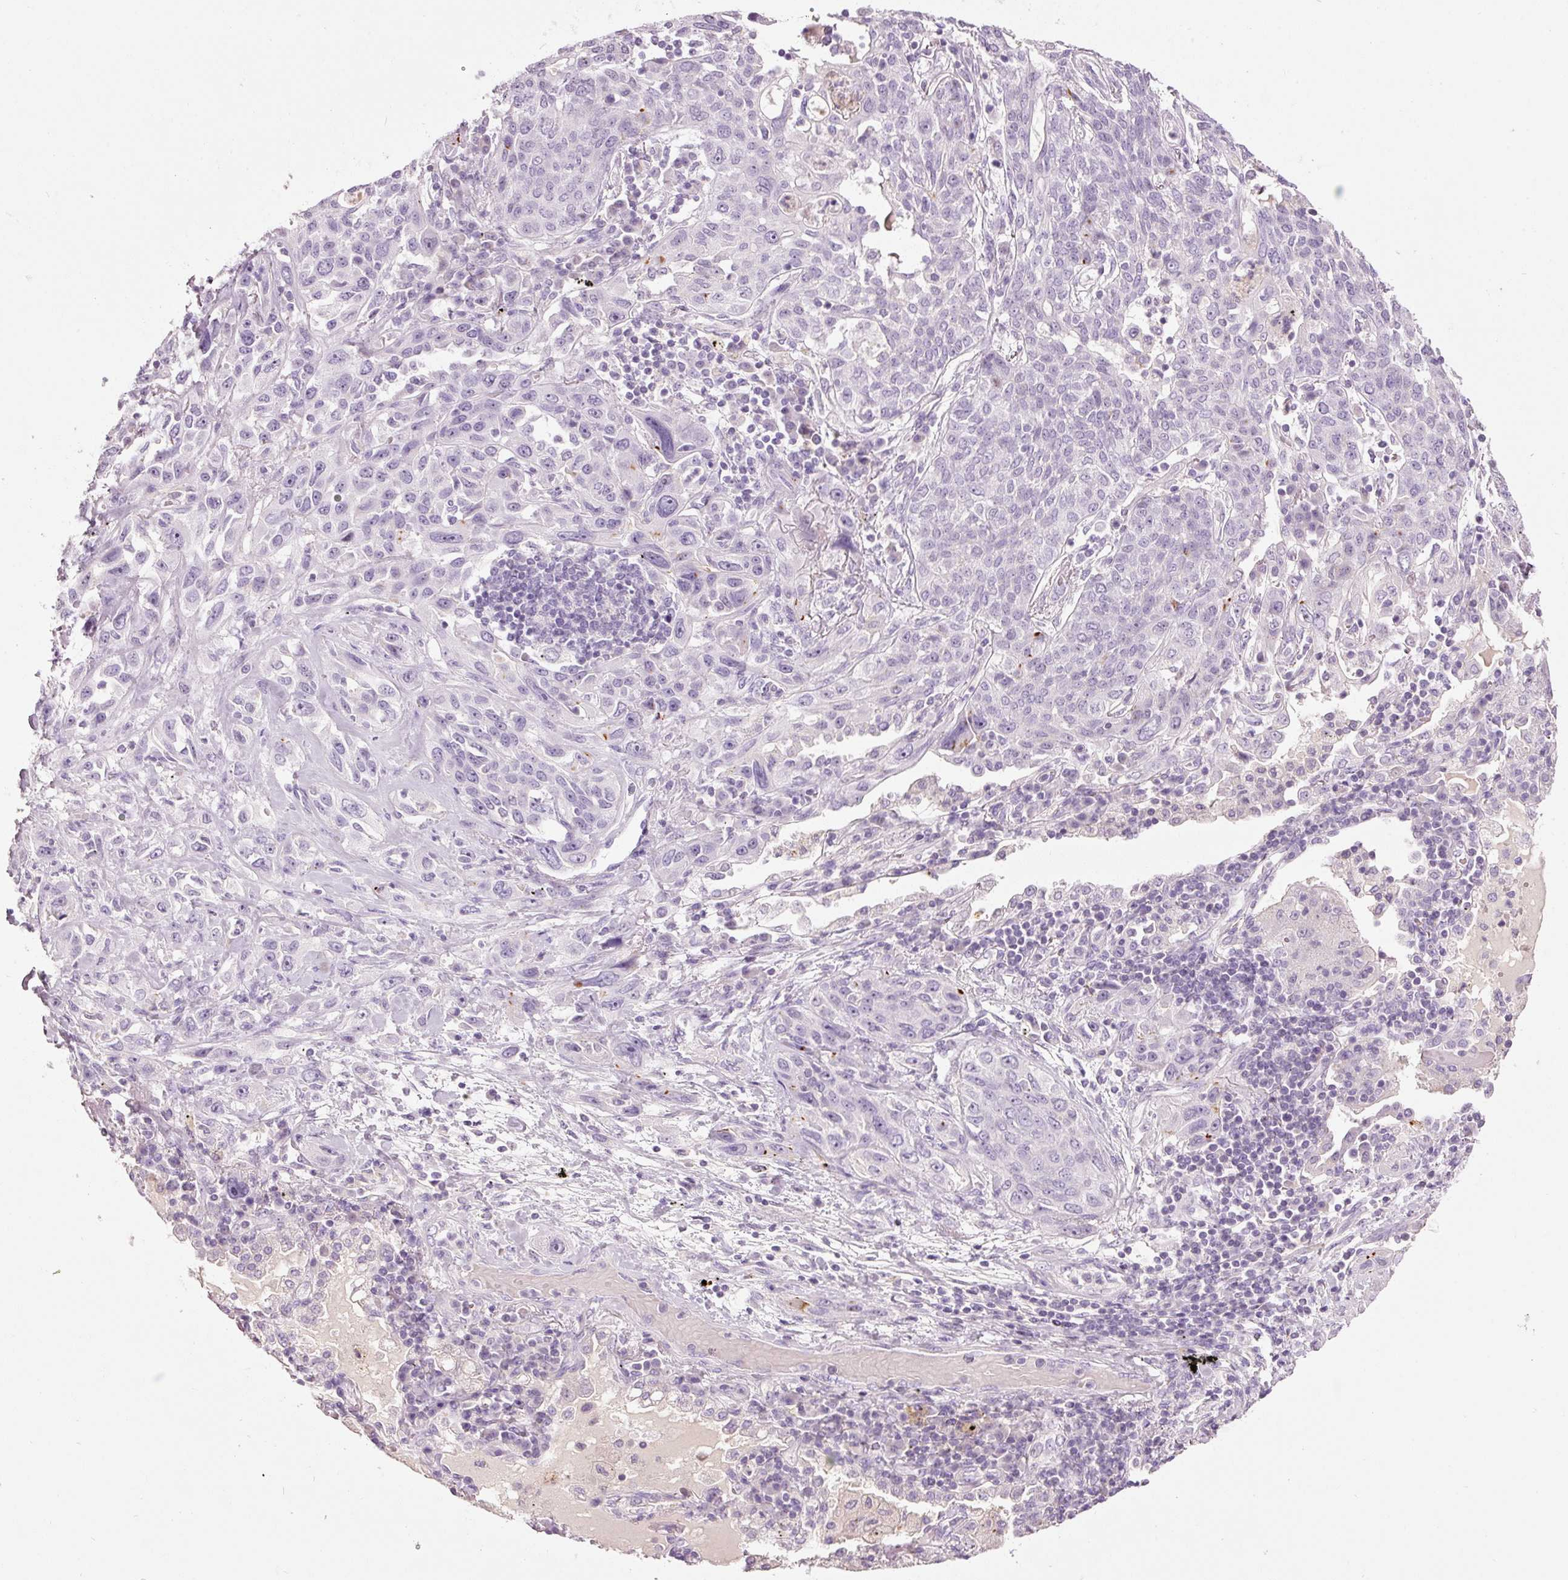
{"staining": {"intensity": "negative", "quantity": "none", "location": "none"}, "tissue": "lung cancer", "cell_type": "Tumor cells", "image_type": "cancer", "snomed": [{"axis": "morphology", "description": "Squamous cell carcinoma, NOS"}, {"axis": "topography", "description": "Lung"}], "caption": "Protein analysis of lung cancer exhibits no significant expression in tumor cells. (Brightfield microscopy of DAB (3,3'-diaminobenzidine) immunohistochemistry (IHC) at high magnification).", "gene": "MUC5AC", "patient": {"sex": "female", "age": 70}}